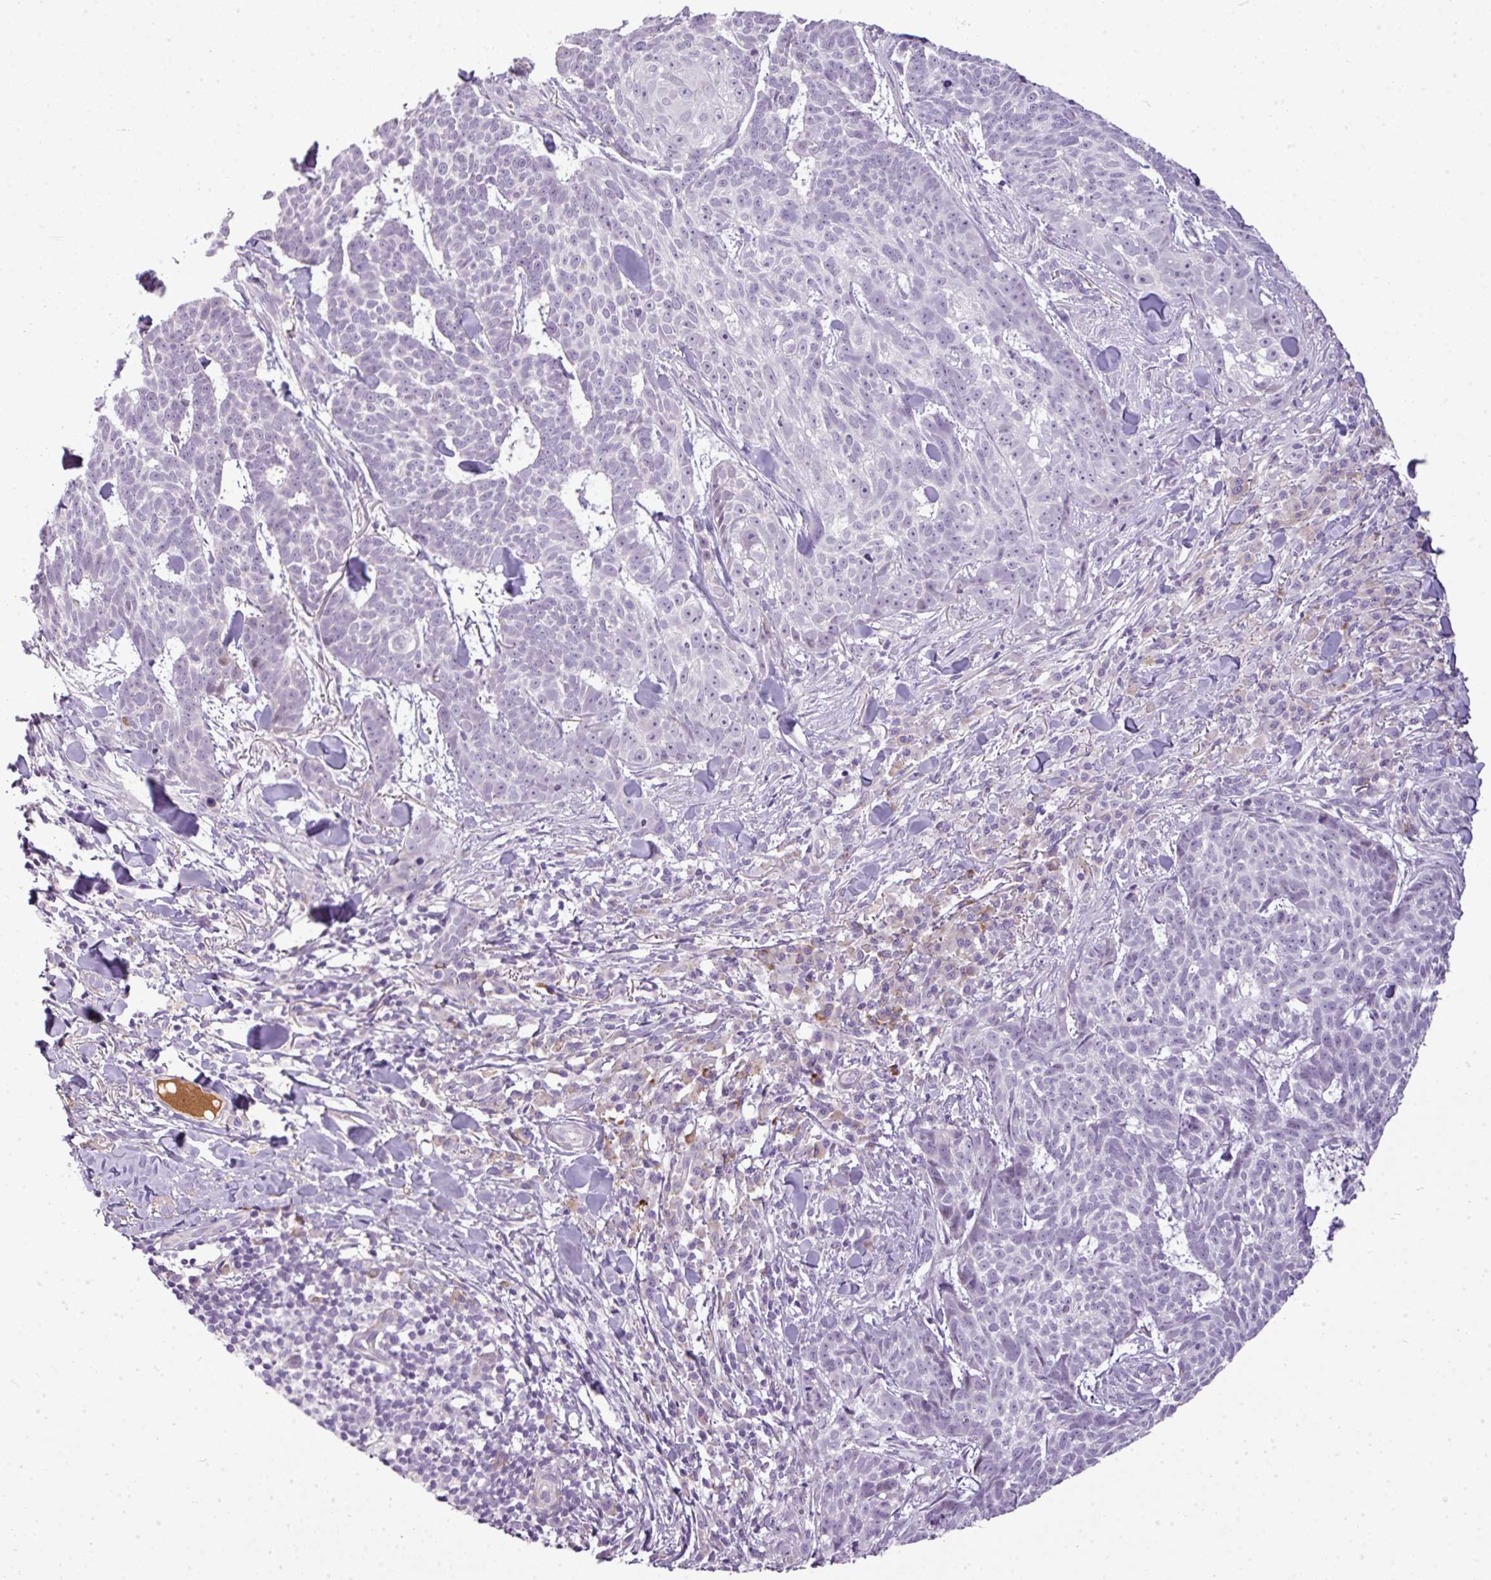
{"staining": {"intensity": "negative", "quantity": "none", "location": "none"}, "tissue": "skin cancer", "cell_type": "Tumor cells", "image_type": "cancer", "snomed": [{"axis": "morphology", "description": "Basal cell carcinoma"}, {"axis": "topography", "description": "Skin"}], "caption": "This histopathology image is of skin cancer (basal cell carcinoma) stained with immunohistochemistry to label a protein in brown with the nuclei are counter-stained blue. There is no positivity in tumor cells.", "gene": "C4B", "patient": {"sex": "female", "age": 93}}